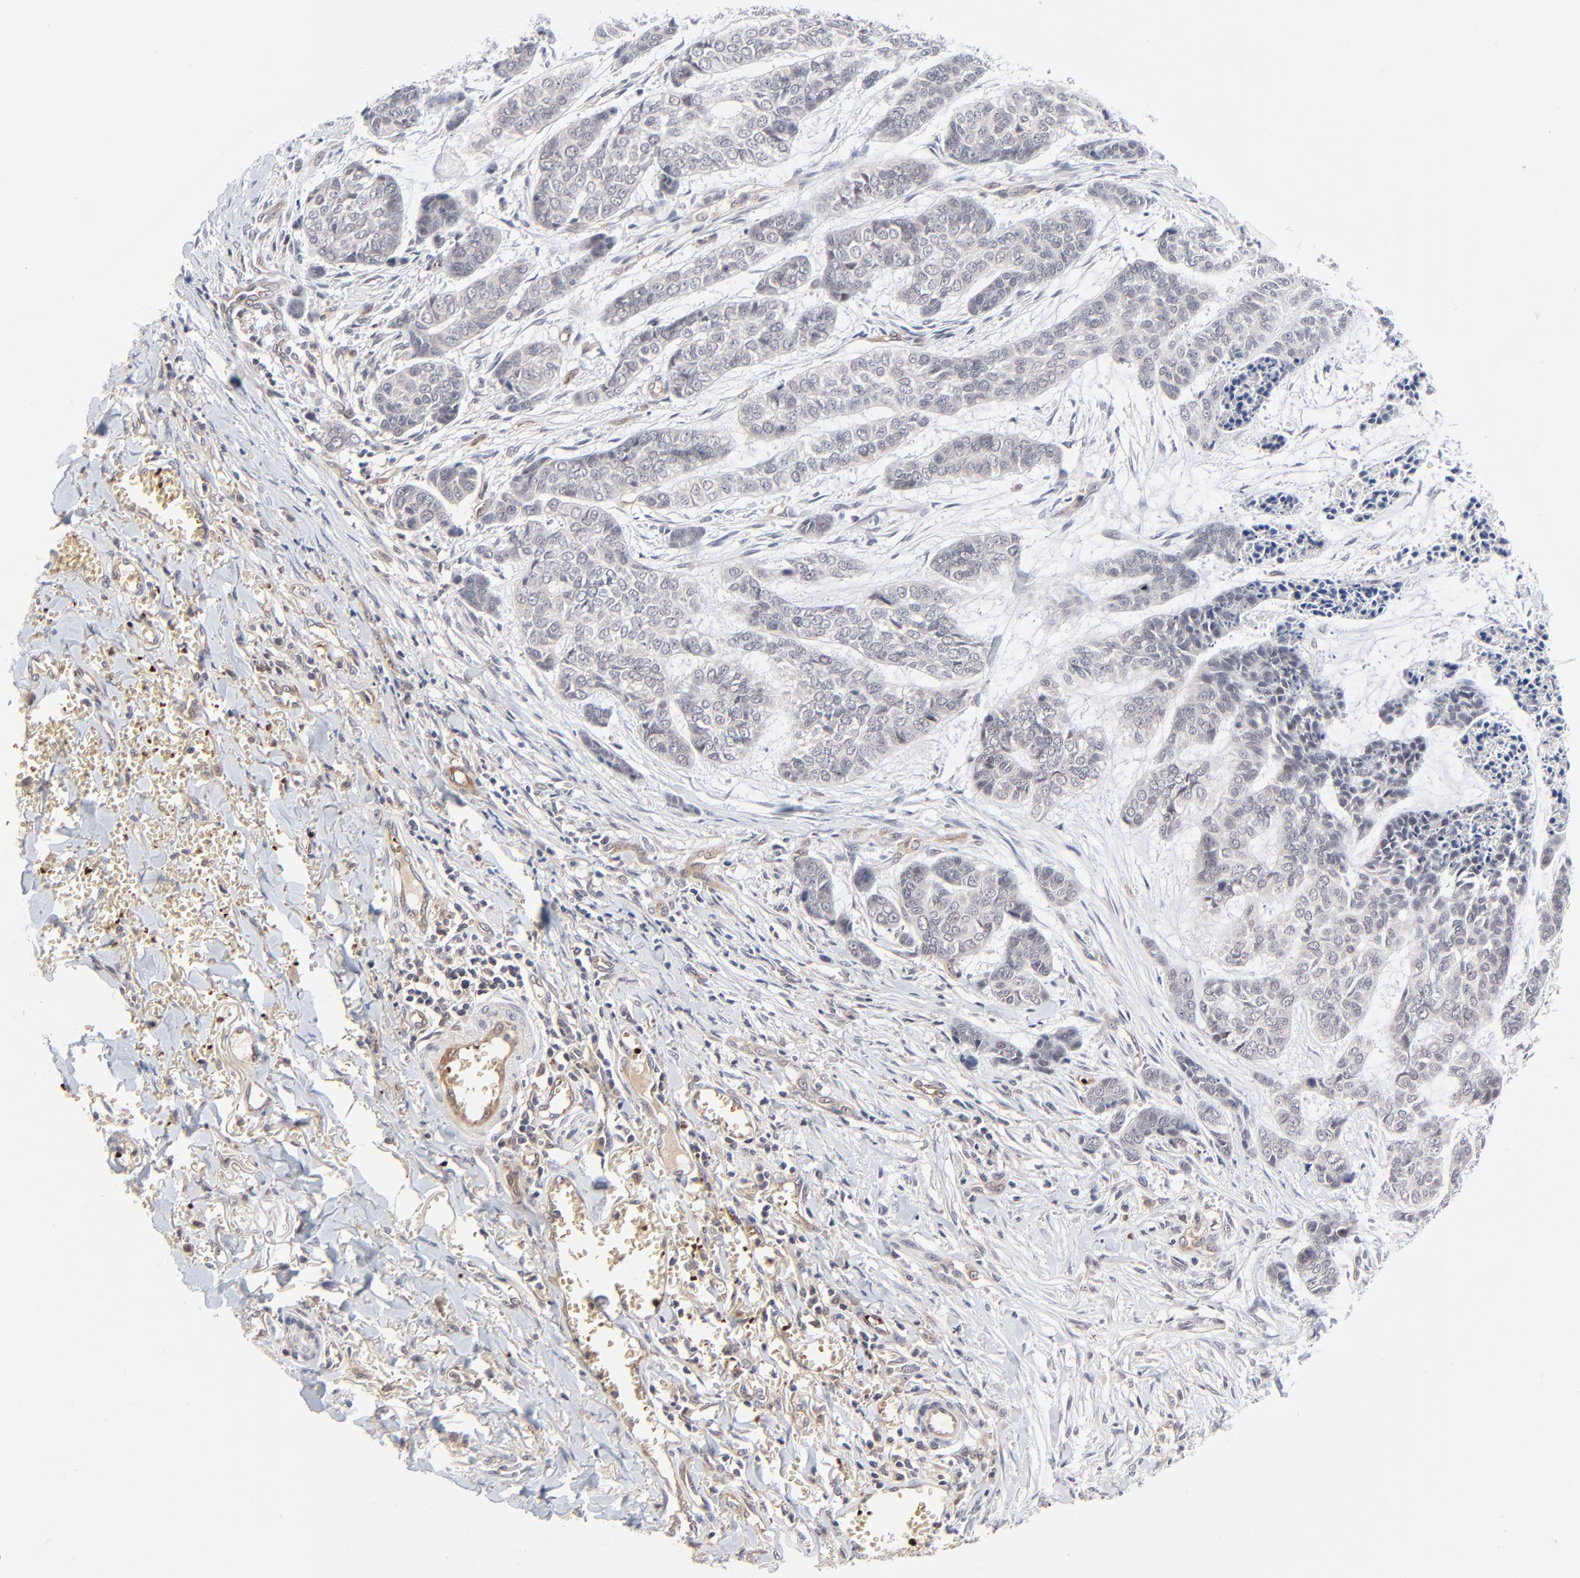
{"staining": {"intensity": "negative", "quantity": "none", "location": "none"}, "tissue": "skin cancer", "cell_type": "Tumor cells", "image_type": "cancer", "snomed": [{"axis": "morphology", "description": "Basal cell carcinoma"}, {"axis": "topography", "description": "Skin"}], "caption": "Immunohistochemistry (IHC) of skin cancer (basal cell carcinoma) reveals no expression in tumor cells.", "gene": "CASP10", "patient": {"sex": "female", "age": 64}}